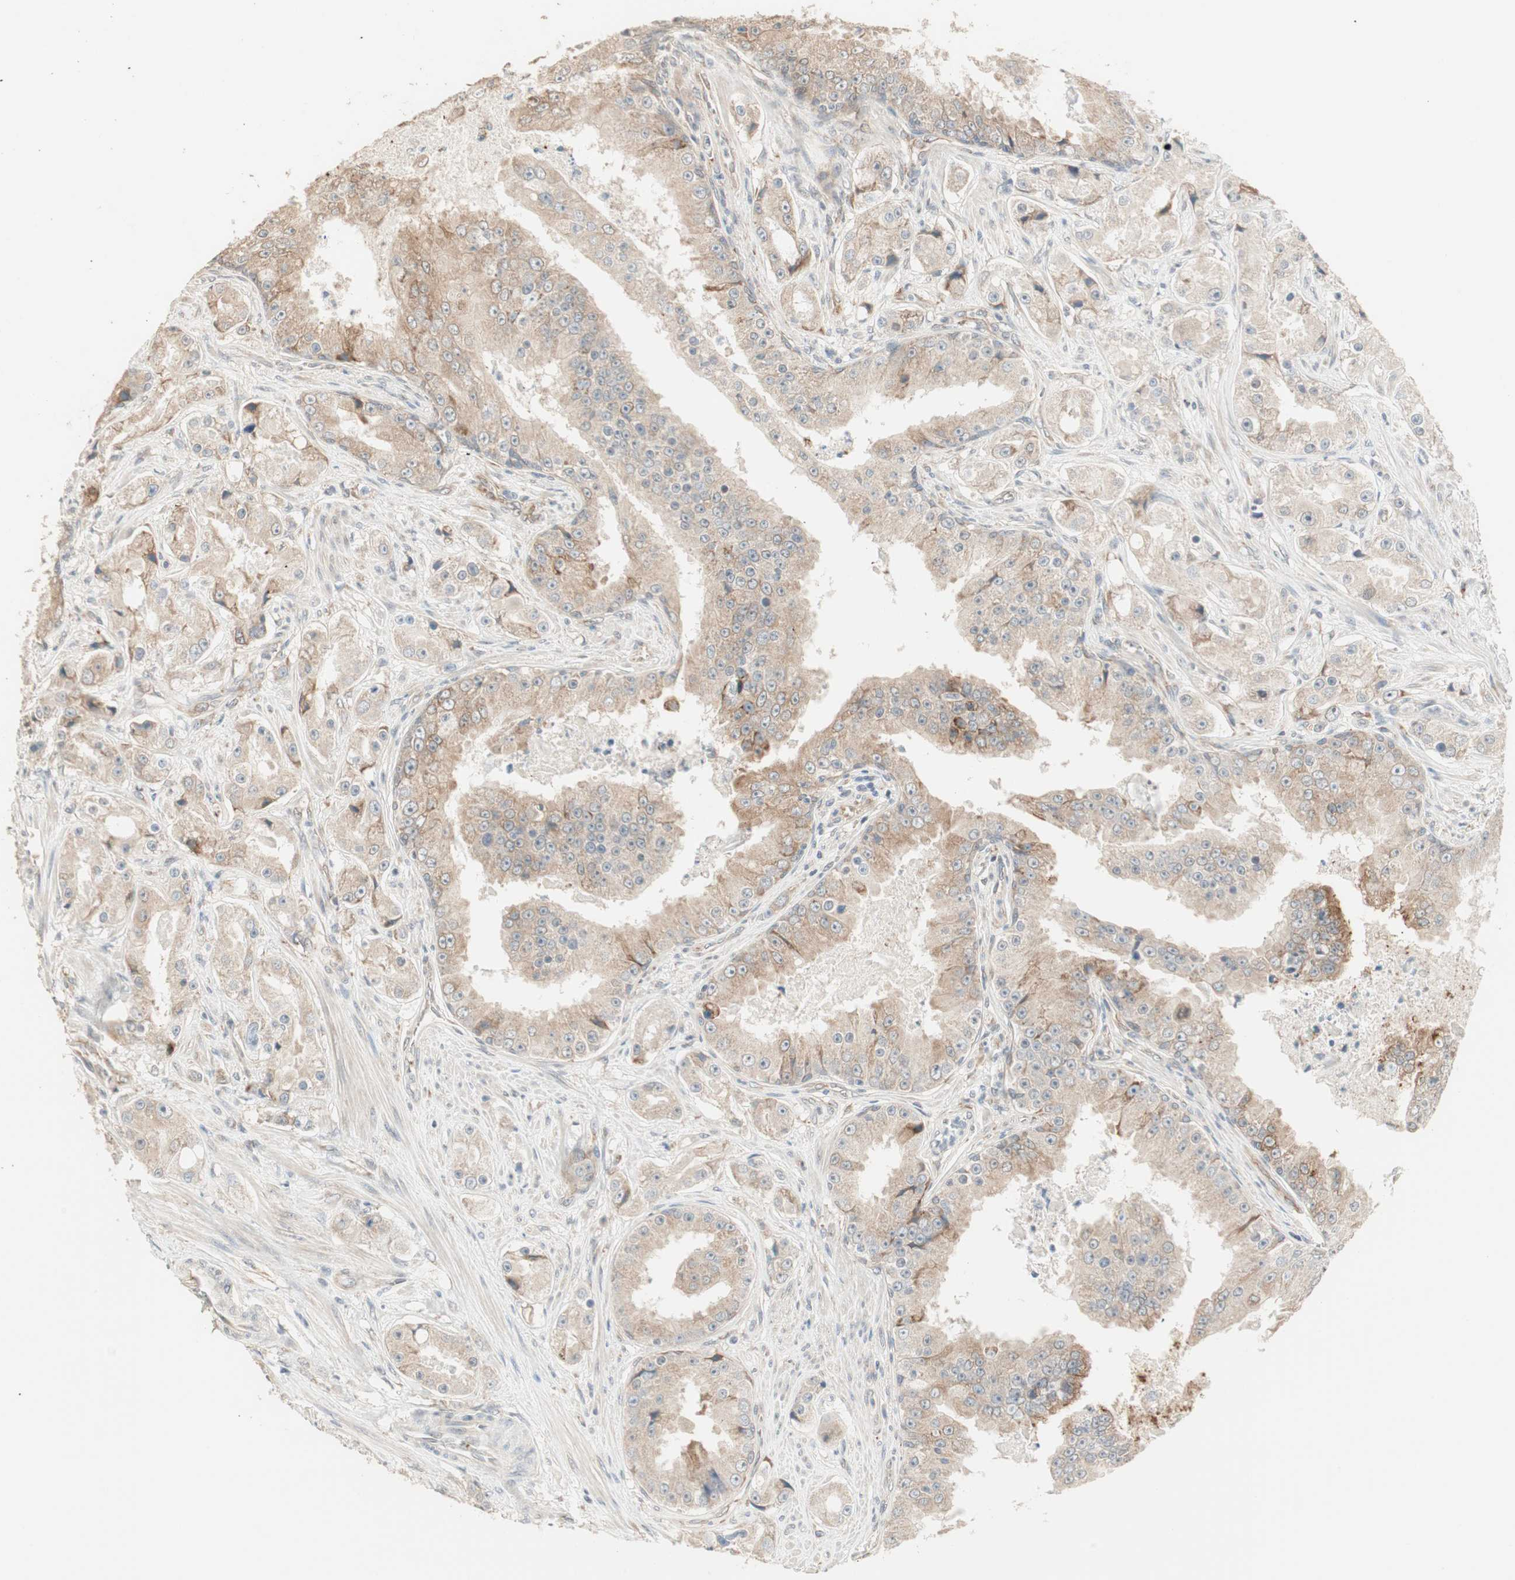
{"staining": {"intensity": "weak", "quantity": ">75%", "location": "cytoplasmic/membranous"}, "tissue": "prostate cancer", "cell_type": "Tumor cells", "image_type": "cancer", "snomed": [{"axis": "morphology", "description": "Adenocarcinoma, High grade"}, {"axis": "topography", "description": "Prostate"}], "caption": "Immunohistochemical staining of high-grade adenocarcinoma (prostate) exhibits weak cytoplasmic/membranous protein expression in approximately >75% of tumor cells. (Brightfield microscopy of DAB IHC at high magnification).", "gene": "TASOR", "patient": {"sex": "male", "age": 73}}